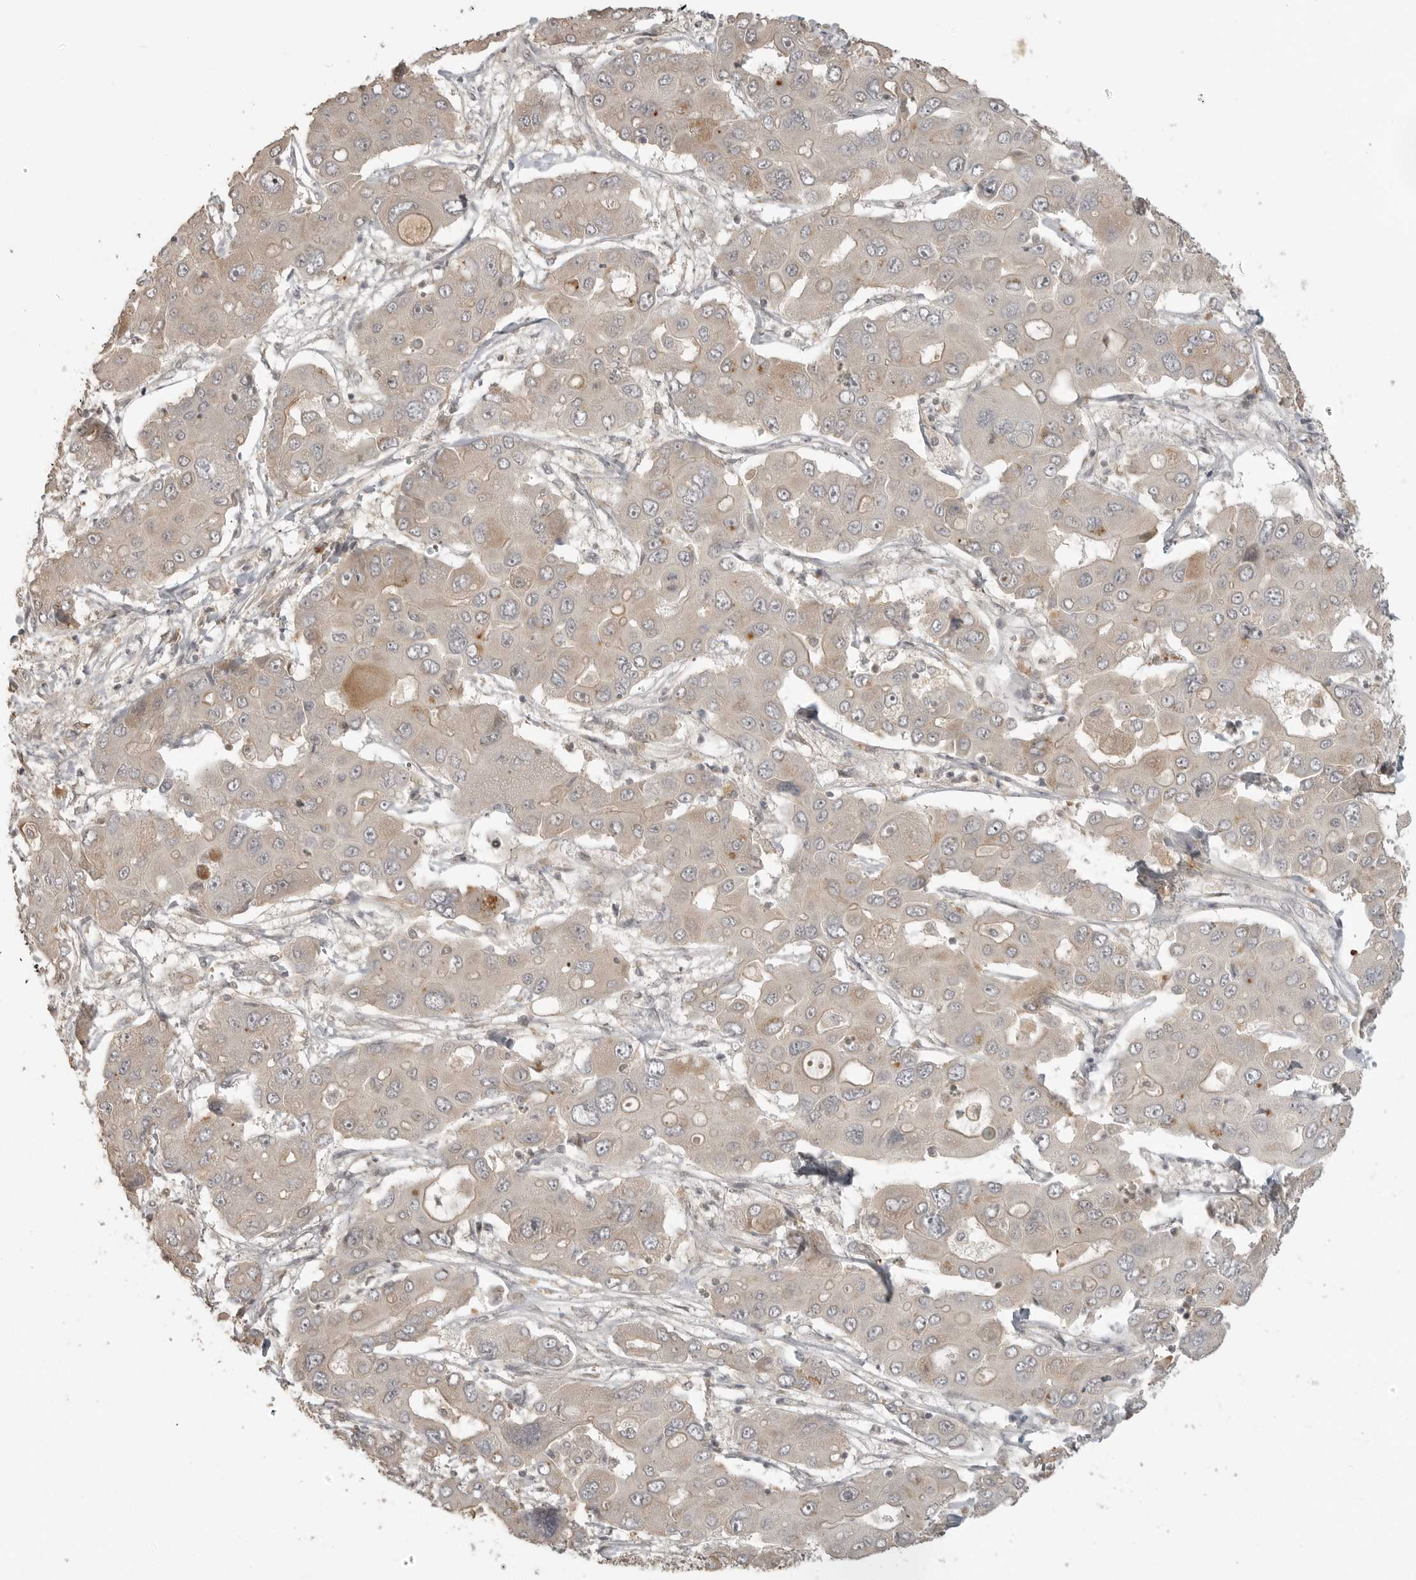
{"staining": {"intensity": "negative", "quantity": "none", "location": "none"}, "tissue": "liver cancer", "cell_type": "Tumor cells", "image_type": "cancer", "snomed": [{"axis": "morphology", "description": "Cholangiocarcinoma"}, {"axis": "topography", "description": "Liver"}], "caption": "DAB immunohistochemical staining of human cholangiocarcinoma (liver) reveals no significant staining in tumor cells. (DAB immunohistochemistry (IHC), high magnification).", "gene": "SMG8", "patient": {"sex": "male", "age": 67}}